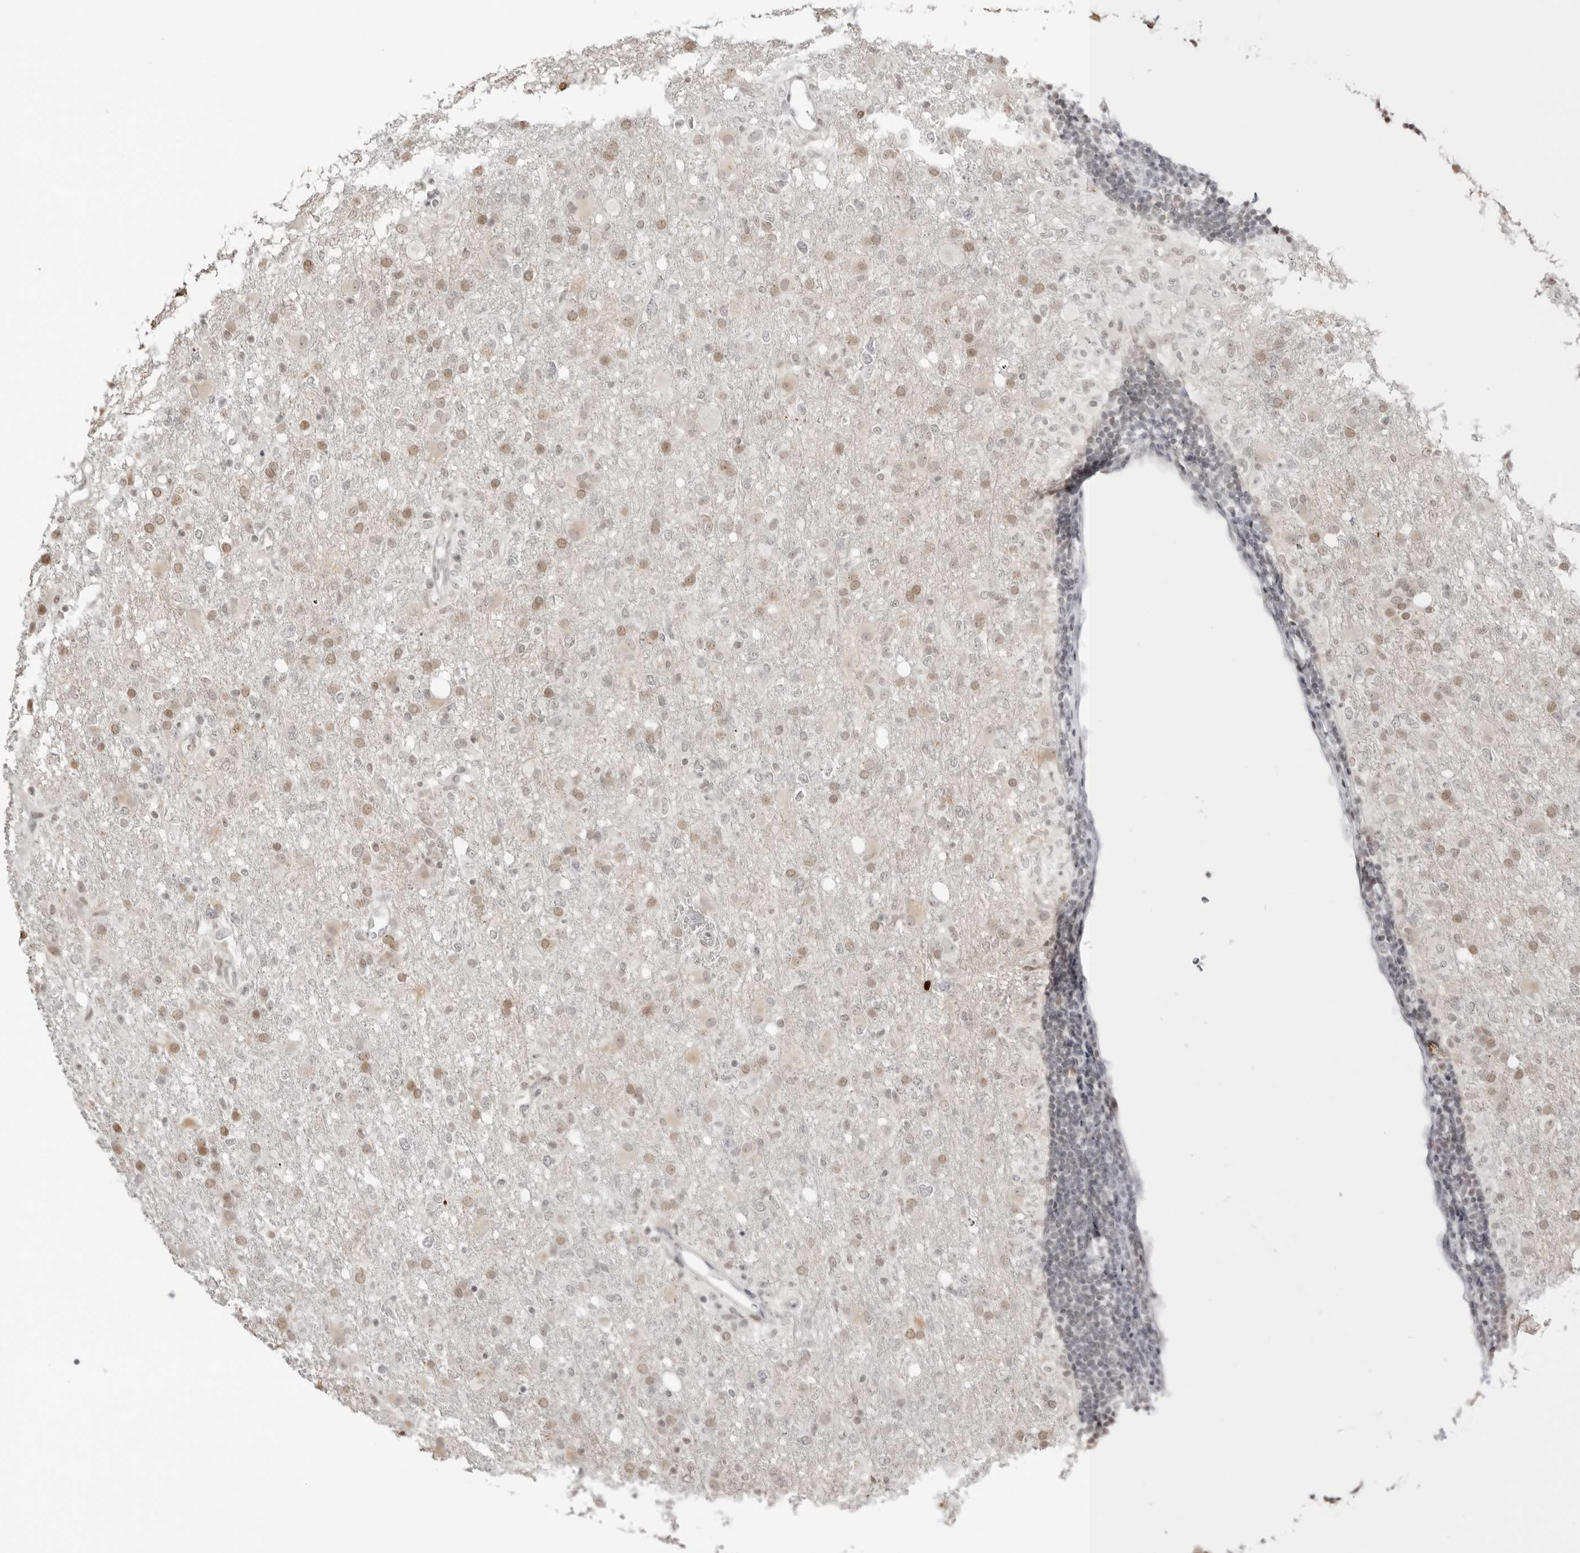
{"staining": {"intensity": "weak", "quantity": "25%-75%", "location": "nuclear"}, "tissue": "glioma", "cell_type": "Tumor cells", "image_type": "cancer", "snomed": [{"axis": "morphology", "description": "Glioma, malignant, High grade"}, {"axis": "topography", "description": "Brain"}], "caption": "About 25%-75% of tumor cells in malignant high-grade glioma display weak nuclear protein expression as visualized by brown immunohistochemical staining.", "gene": "RNF146", "patient": {"sex": "female", "age": 57}}